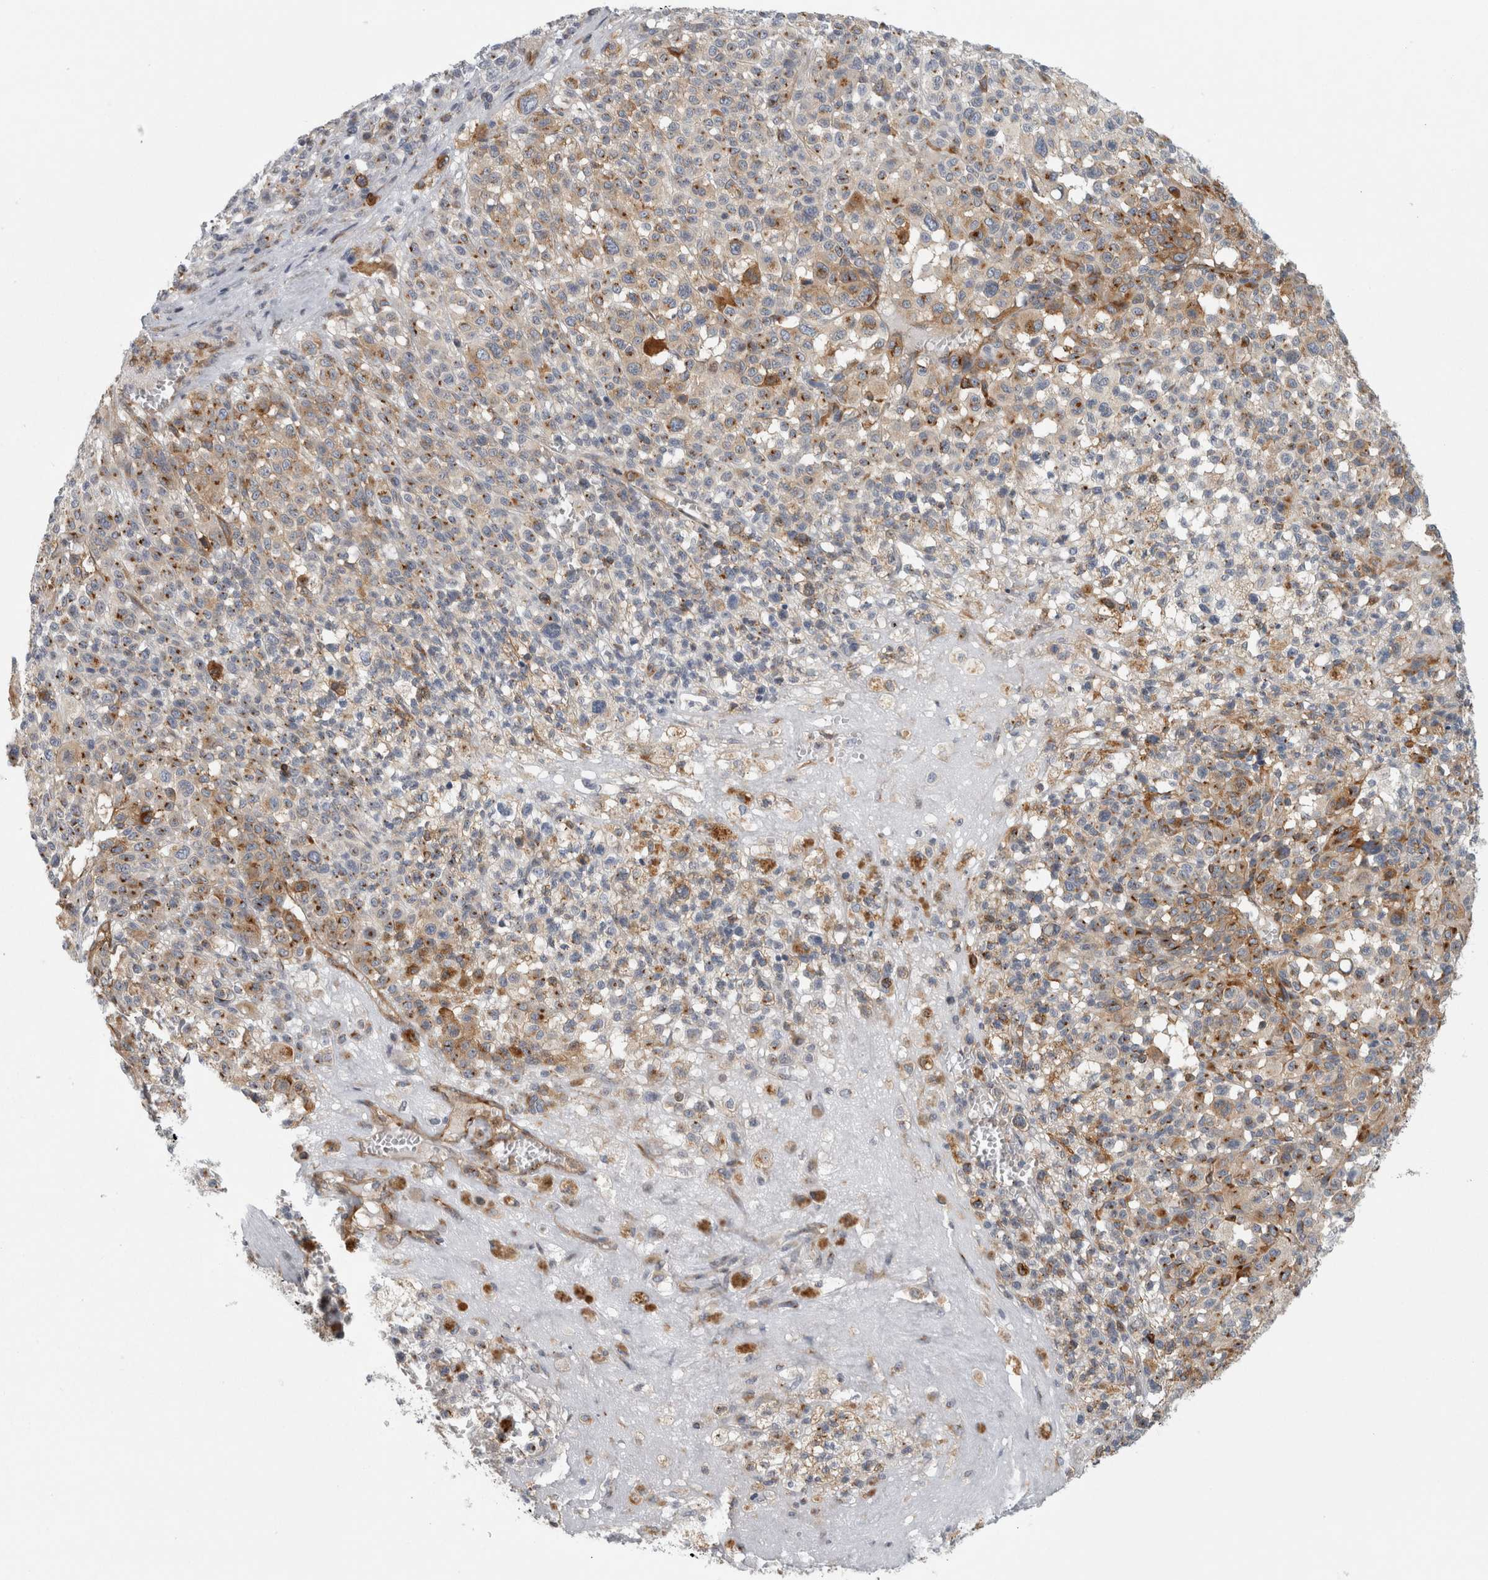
{"staining": {"intensity": "moderate", "quantity": ">75%", "location": "cytoplasmic/membranous"}, "tissue": "melanoma", "cell_type": "Tumor cells", "image_type": "cancer", "snomed": [{"axis": "morphology", "description": "Malignant melanoma, Metastatic site"}, {"axis": "topography", "description": "Skin"}], "caption": "Immunohistochemical staining of malignant melanoma (metastatic site) displays medium levels of moderate cytoplasmic/membranous staining in about >75% of tumor cells.", "gene": "PEX6", "patient": {"sex": "female", "age": 74}}